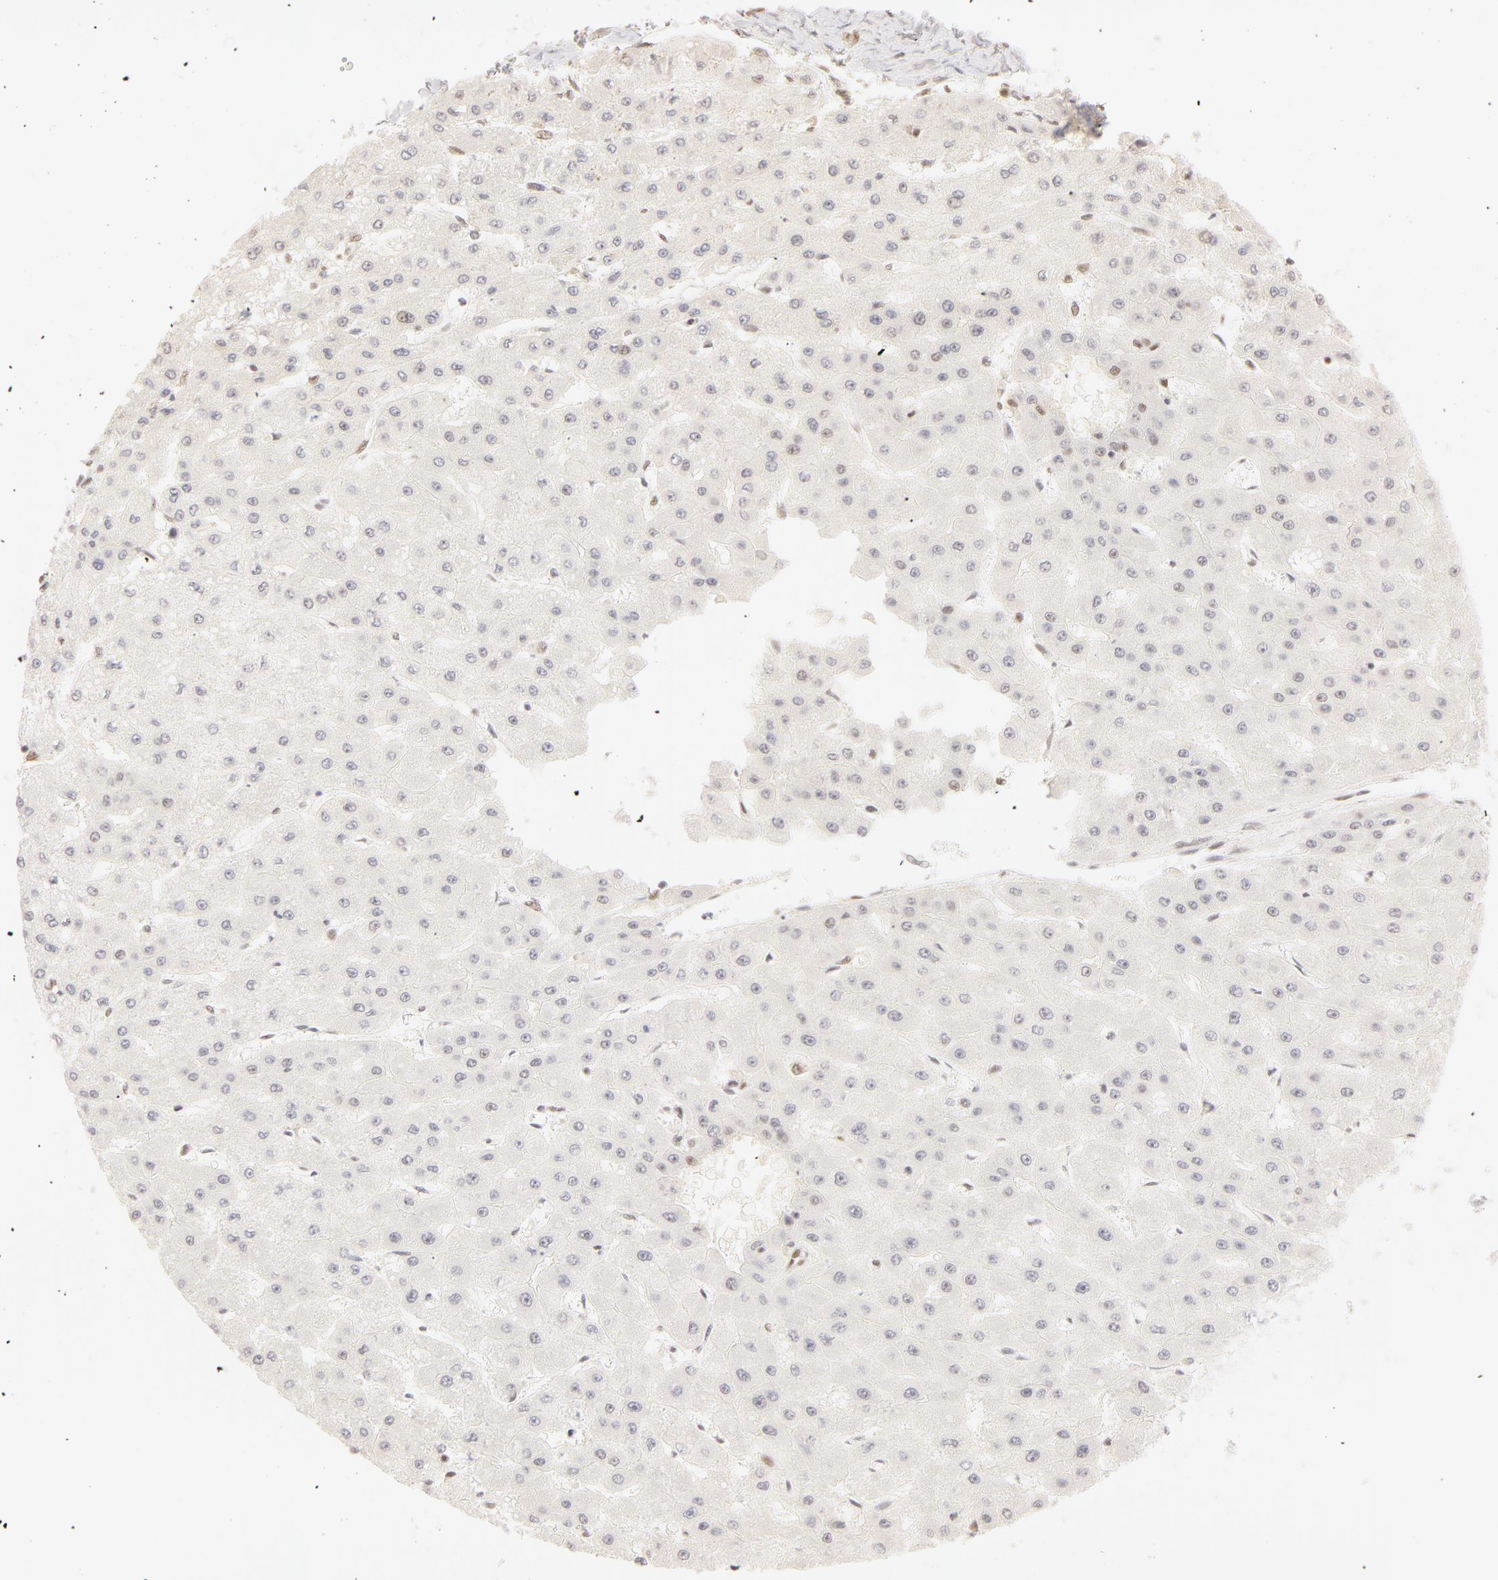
{"staining": {"intensity": "negative", "quantity": "none", "location": "none"}, "tissue": "liver cancer", "cell_type": "Tumor cells", "image_type": "cancer", "snomed": [{"axis": "morphology", "description": "Carcinoma, Hepatocellular, NOS"}, {"axis": "topography", "description": "Liver"}], "caption": "There is no significant staining in tumor cells of liver cancer (hepatocellular carcinoma).", "gene": "RBM39", "patient": {"sex": "female", "age": 52}}